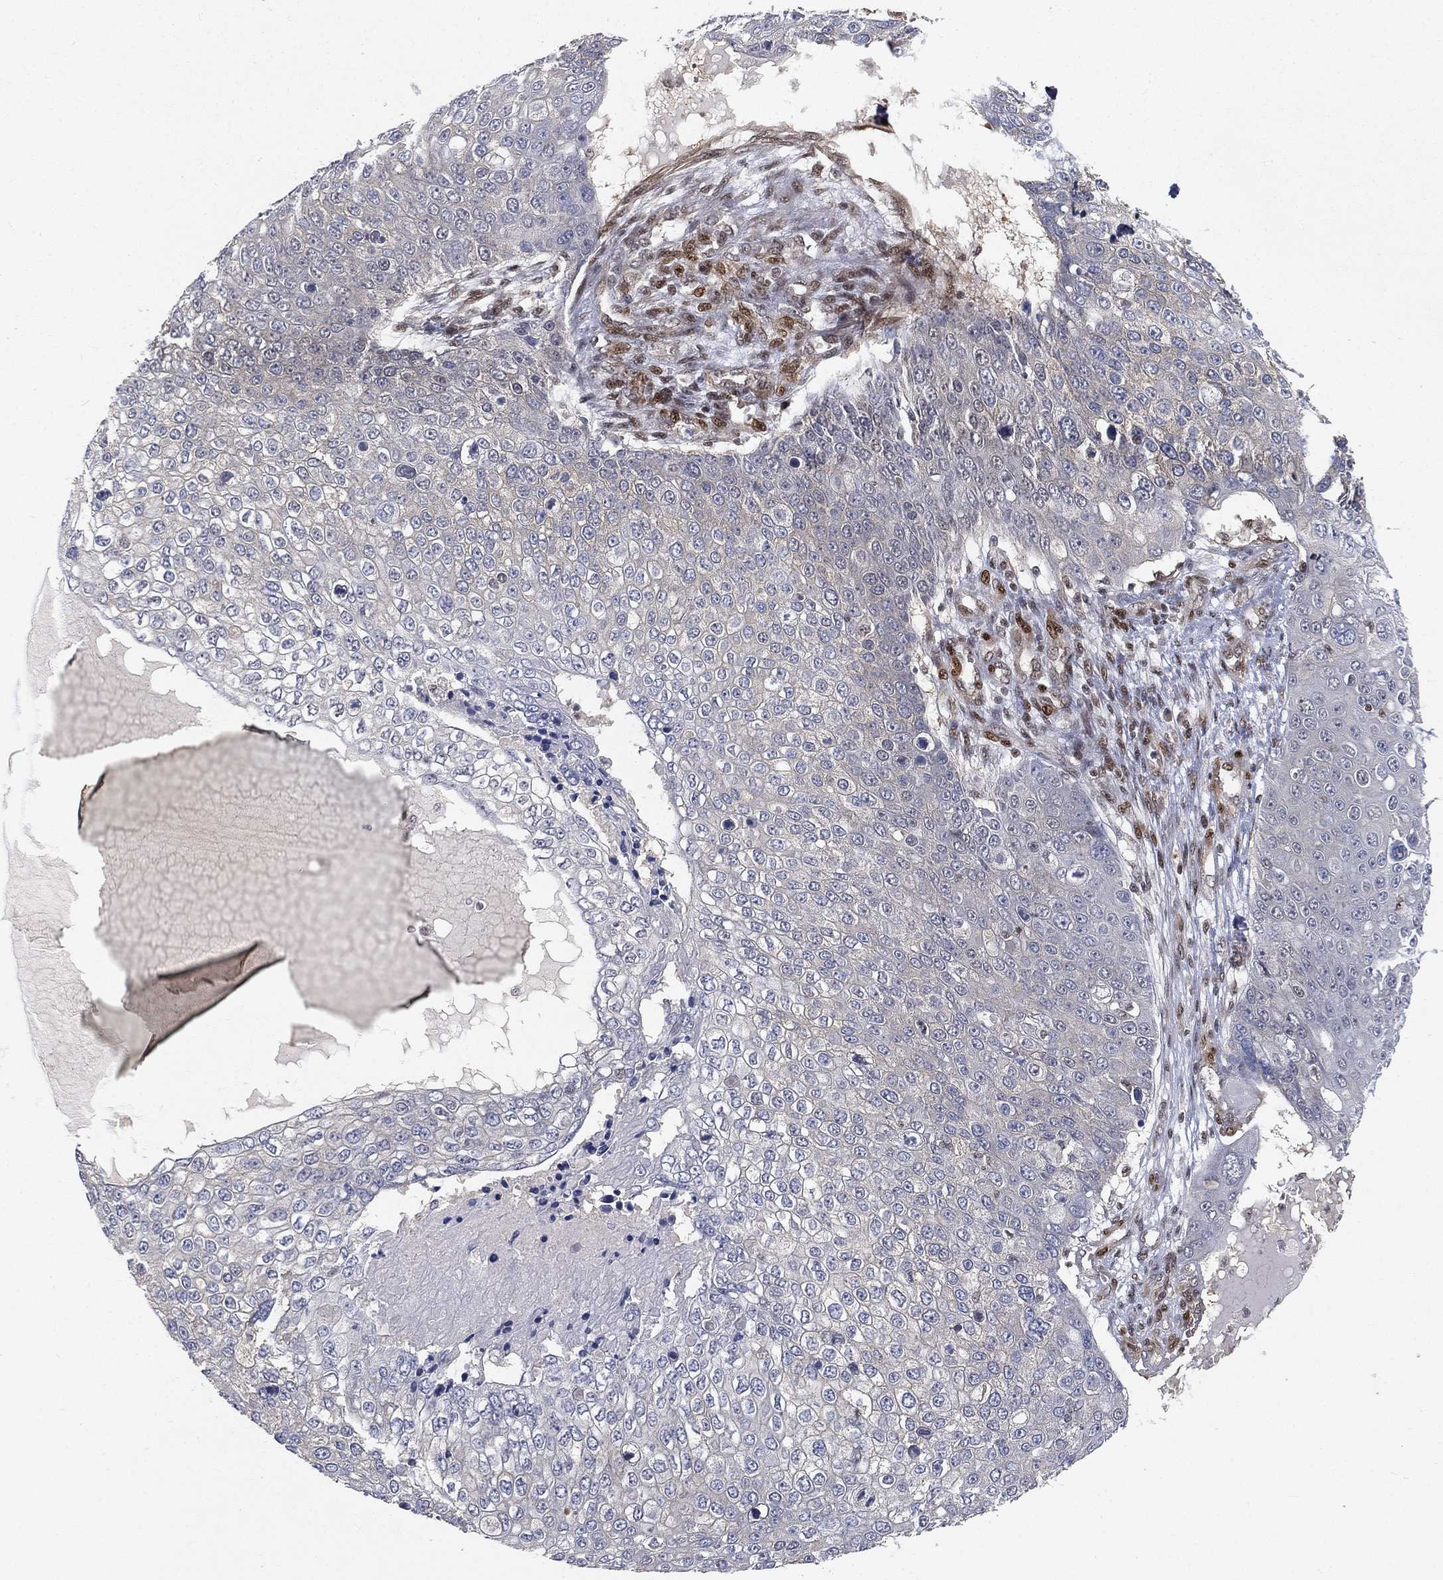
{"staining": {"intensity": "negative", "quantity": "none", "location": "none"}, "tissue": "skin cancer", "cell_type": "Tumor cells", "image_type": "cancer", "snomed": [{"axis": "morphology", "description": "Squamous cell carcinoma, NOS"}, {"axis": "topography", "description": "Skin"}], "caption": "Squamous cell carcinoma (skin) was stained to show a protein in brown. There is no significant positivity in tumor cells.", "gene": "CRTC3", "patient": {"sex": "male", "age": 71}}